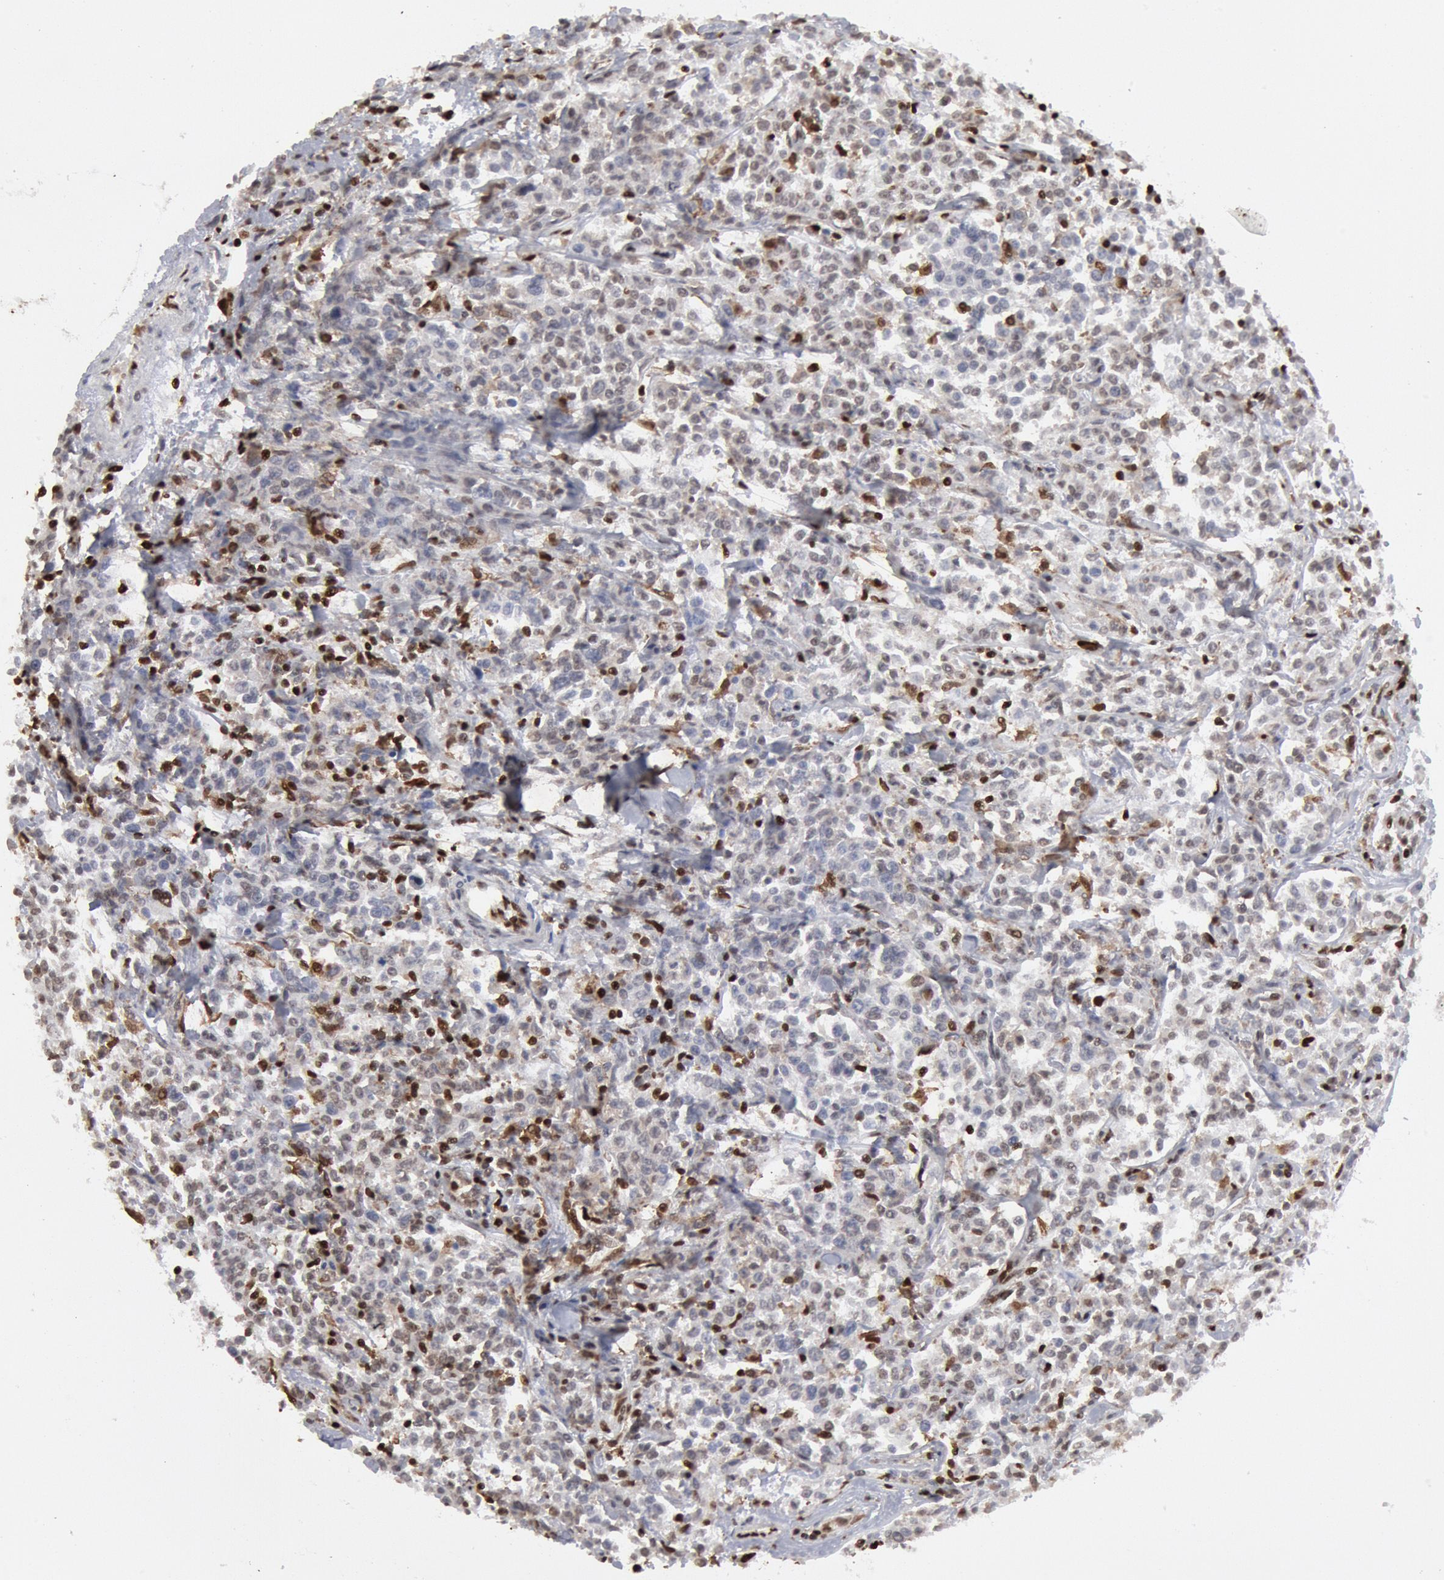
{"staining": {"intensity": "strong", "quantity": "<25%", "location": "nuclear"}, "tissue": "lymphoma", "cell_type": "Tumor cells", "image_type": "cancer", "snomed": [{"axis": "morphology", "description": "Malignant lymphoma, non-Hodgkin's type, Low grade"}, {"axis": "topography", "description": "Small intestine"}], "caption": "Lymphoma stained with a protein marker reveals strong staining in tumor cells.", "gene": "SUB1", "patient": {"sex": "female", "age": 59}}